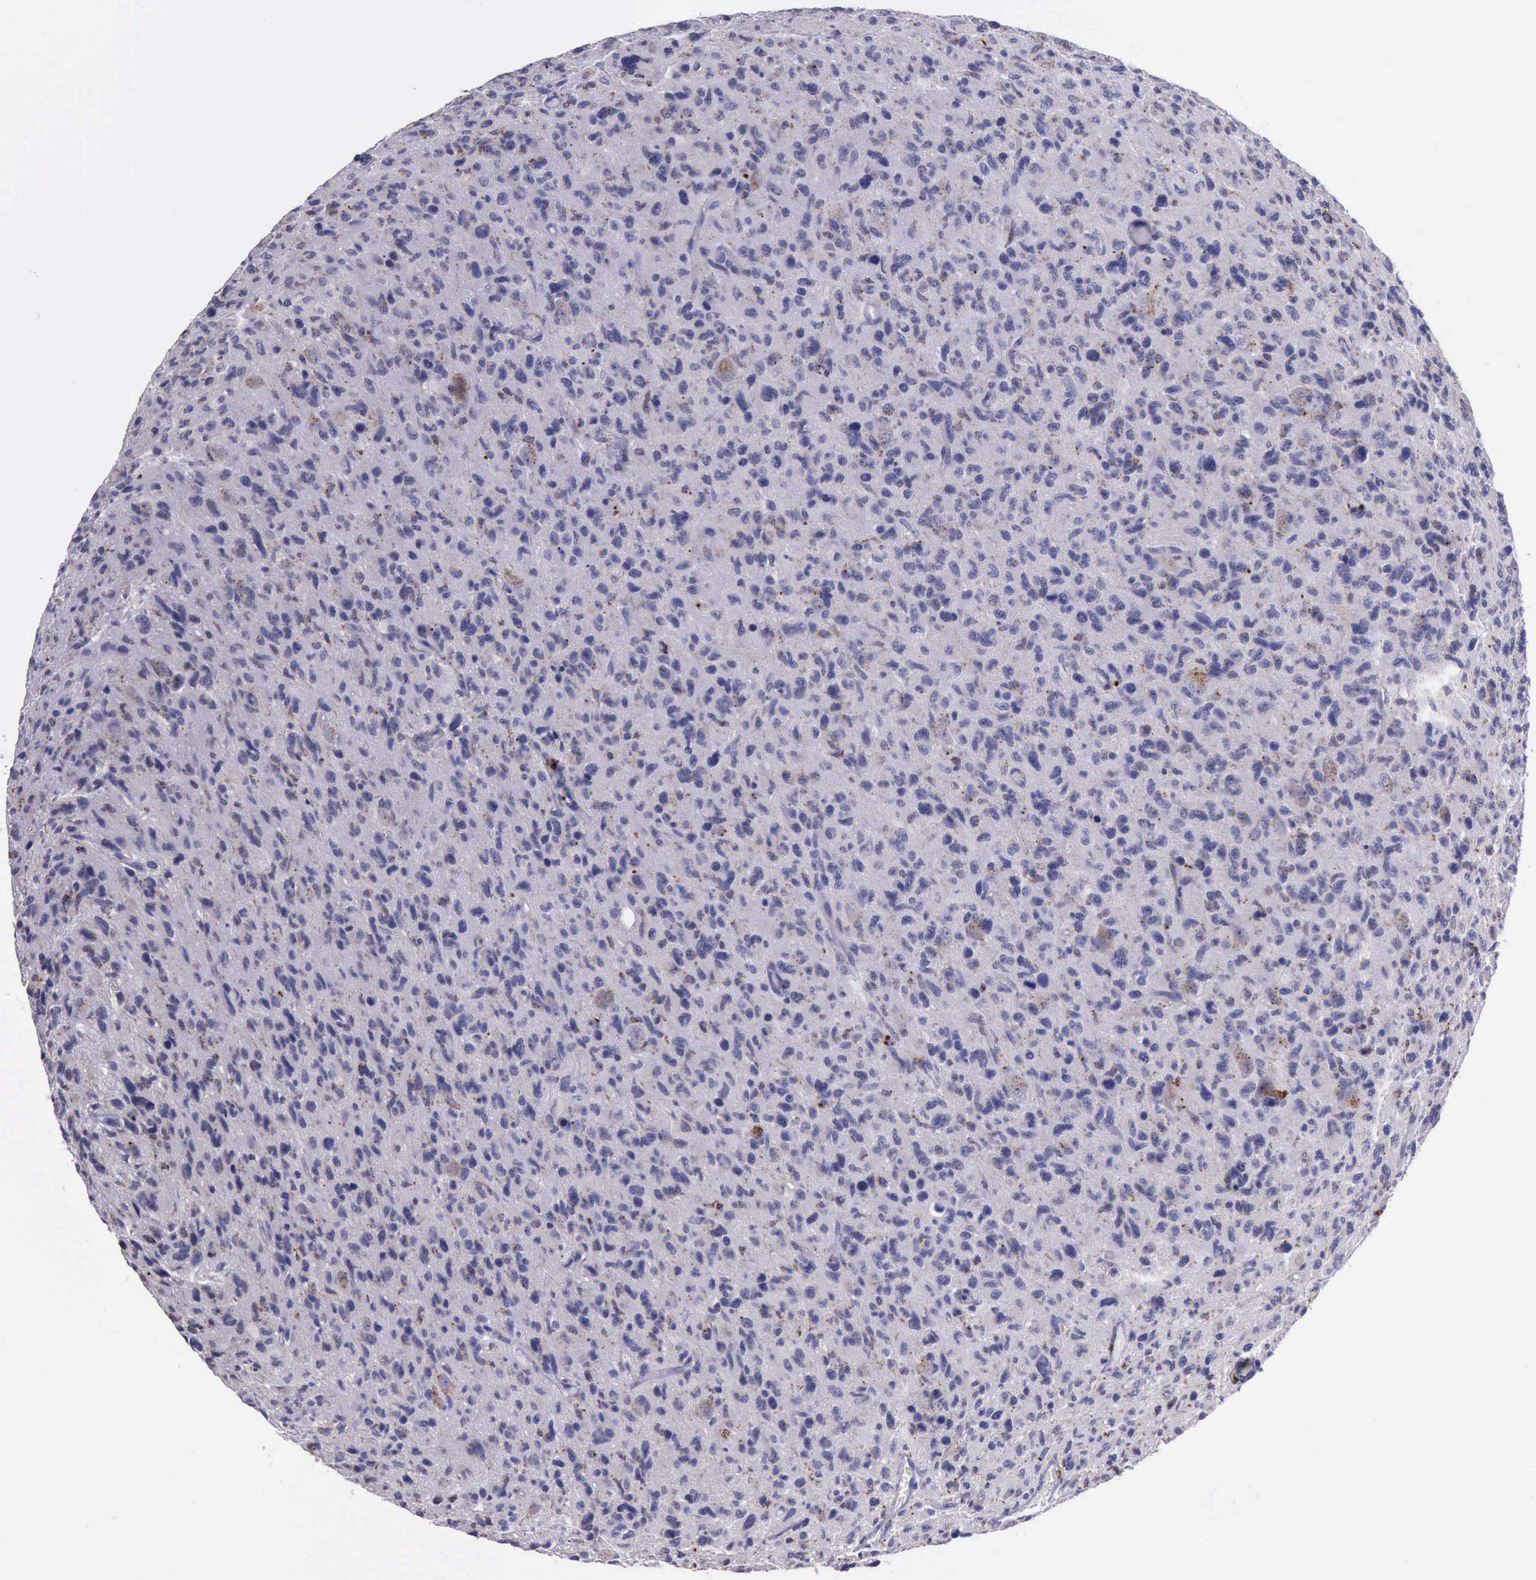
{"staining": {"intensity": "weak", "quantity": "<25%", "location": "cytoplasmic/membranous"}, "tissue": "glioma", "cell_type": "Tumor cells", "image_type": "cancer", "snomed": [{"axis": "morphology", "description": "Glioma, malignant, High grade"}, {"axis": "topography", "description": "Brain"}], "caption": "DAB immunohistochemical staining of human malignant glioma (high-grade) reveals no significant staining in tumor cells. (Brightfield microscopy of DAB IHC at high magnification).", "gene": "GLA", "patient": {"sex": "female", "age": 60}}